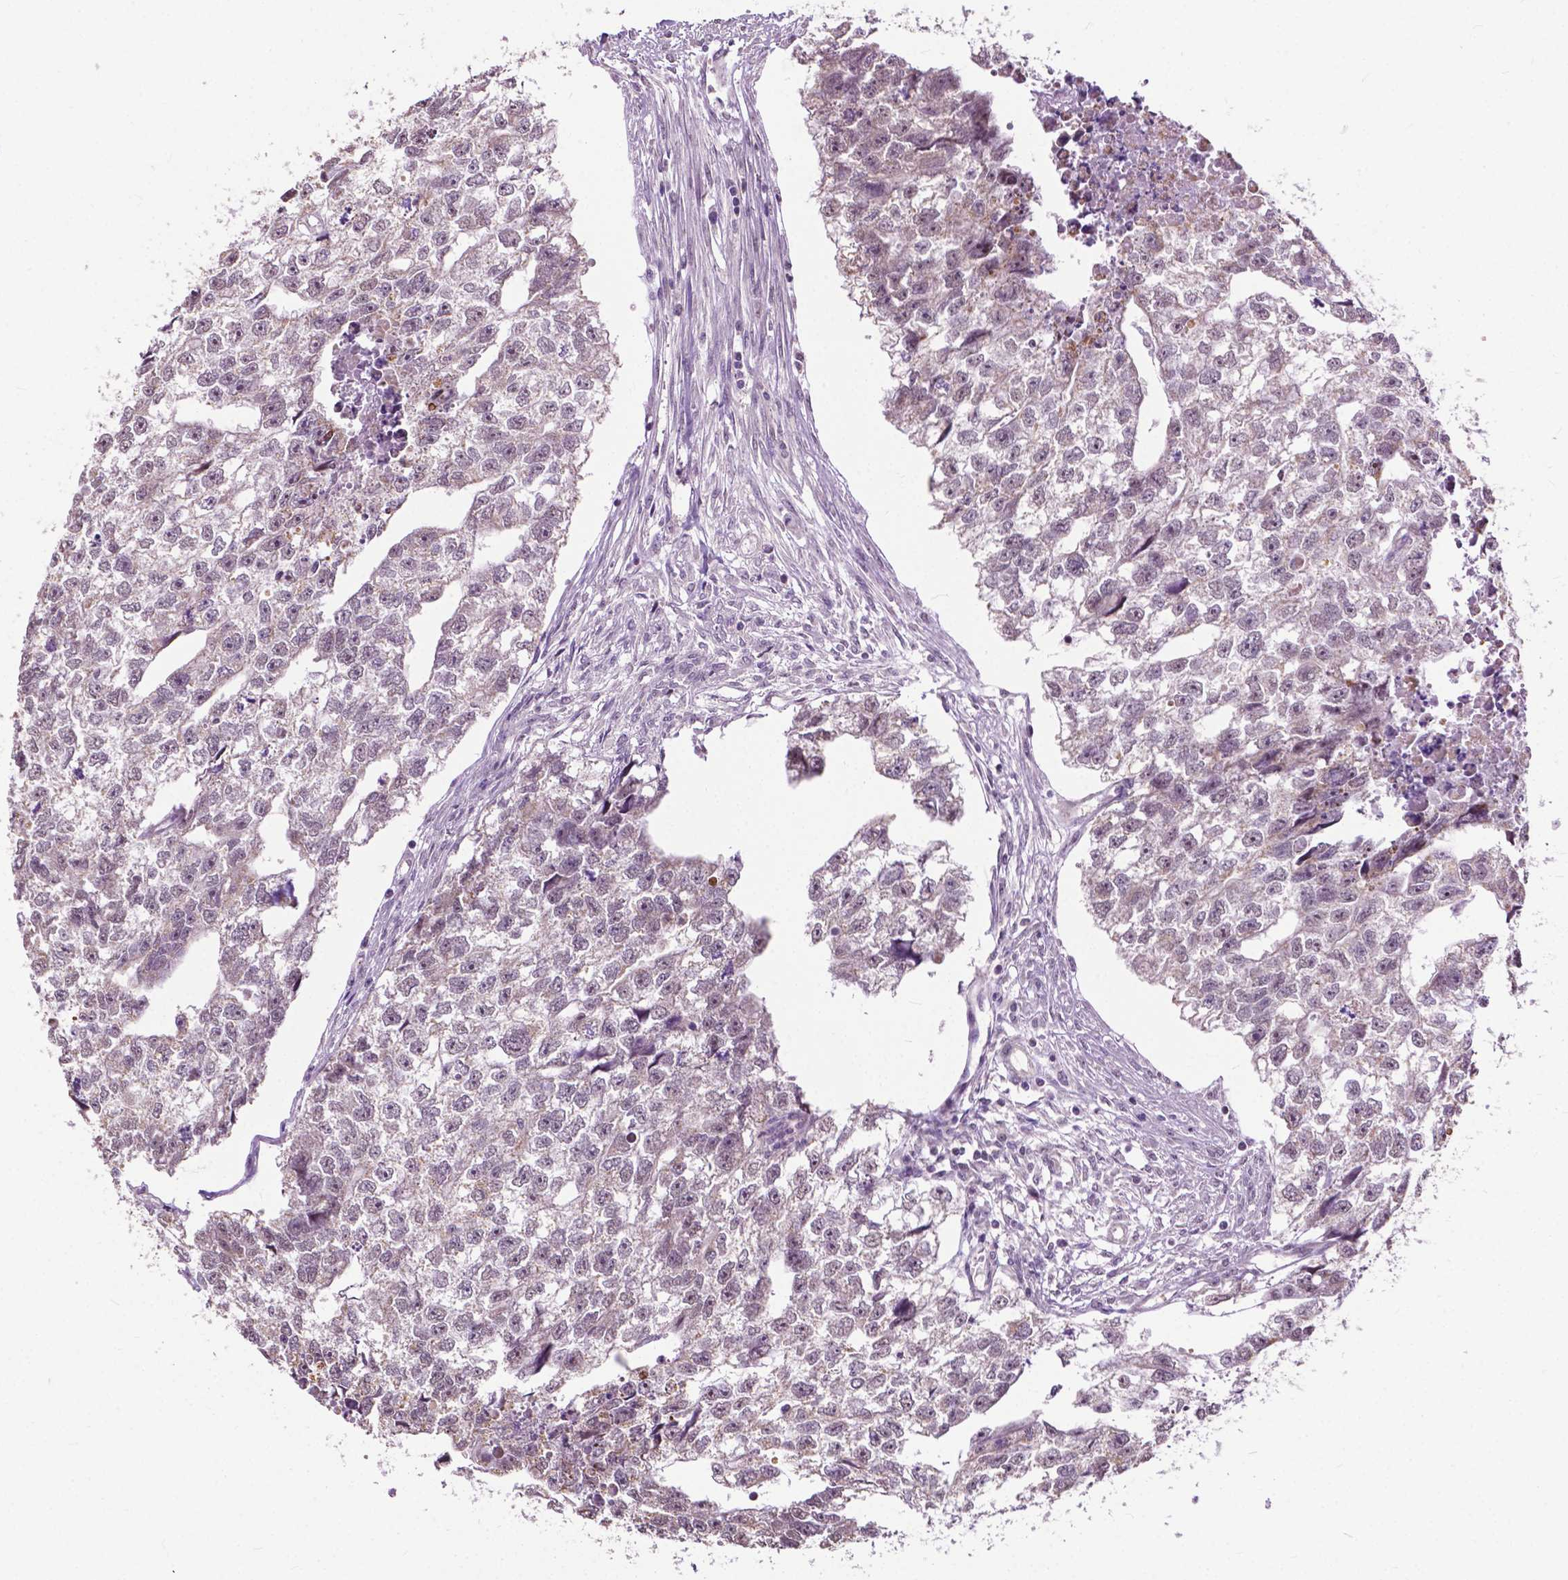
{"staining": {"intensity": "weak", "quantity": "<25%", "location": "cytoplasmic/membranous"}, "tissue": "testis cancer", "cell_type": "Tumor cells", "image_type": "cancer", "snomed": [{"axis": "morphology", "description": "Carcinoma, Embryonal, NOS"}, {"axis": "morphology", "description": "Teratoma, malignant, NOS"}, {"axis": "topography", "description": "Testis"}], "caption": "Immunohistochemistry (IHC) of human testis cancer (malignant teratoma) demonstrates no staining in tumor cells.", "gene": "TTC9B", "patient": {"sex": "male", "age": 44}}